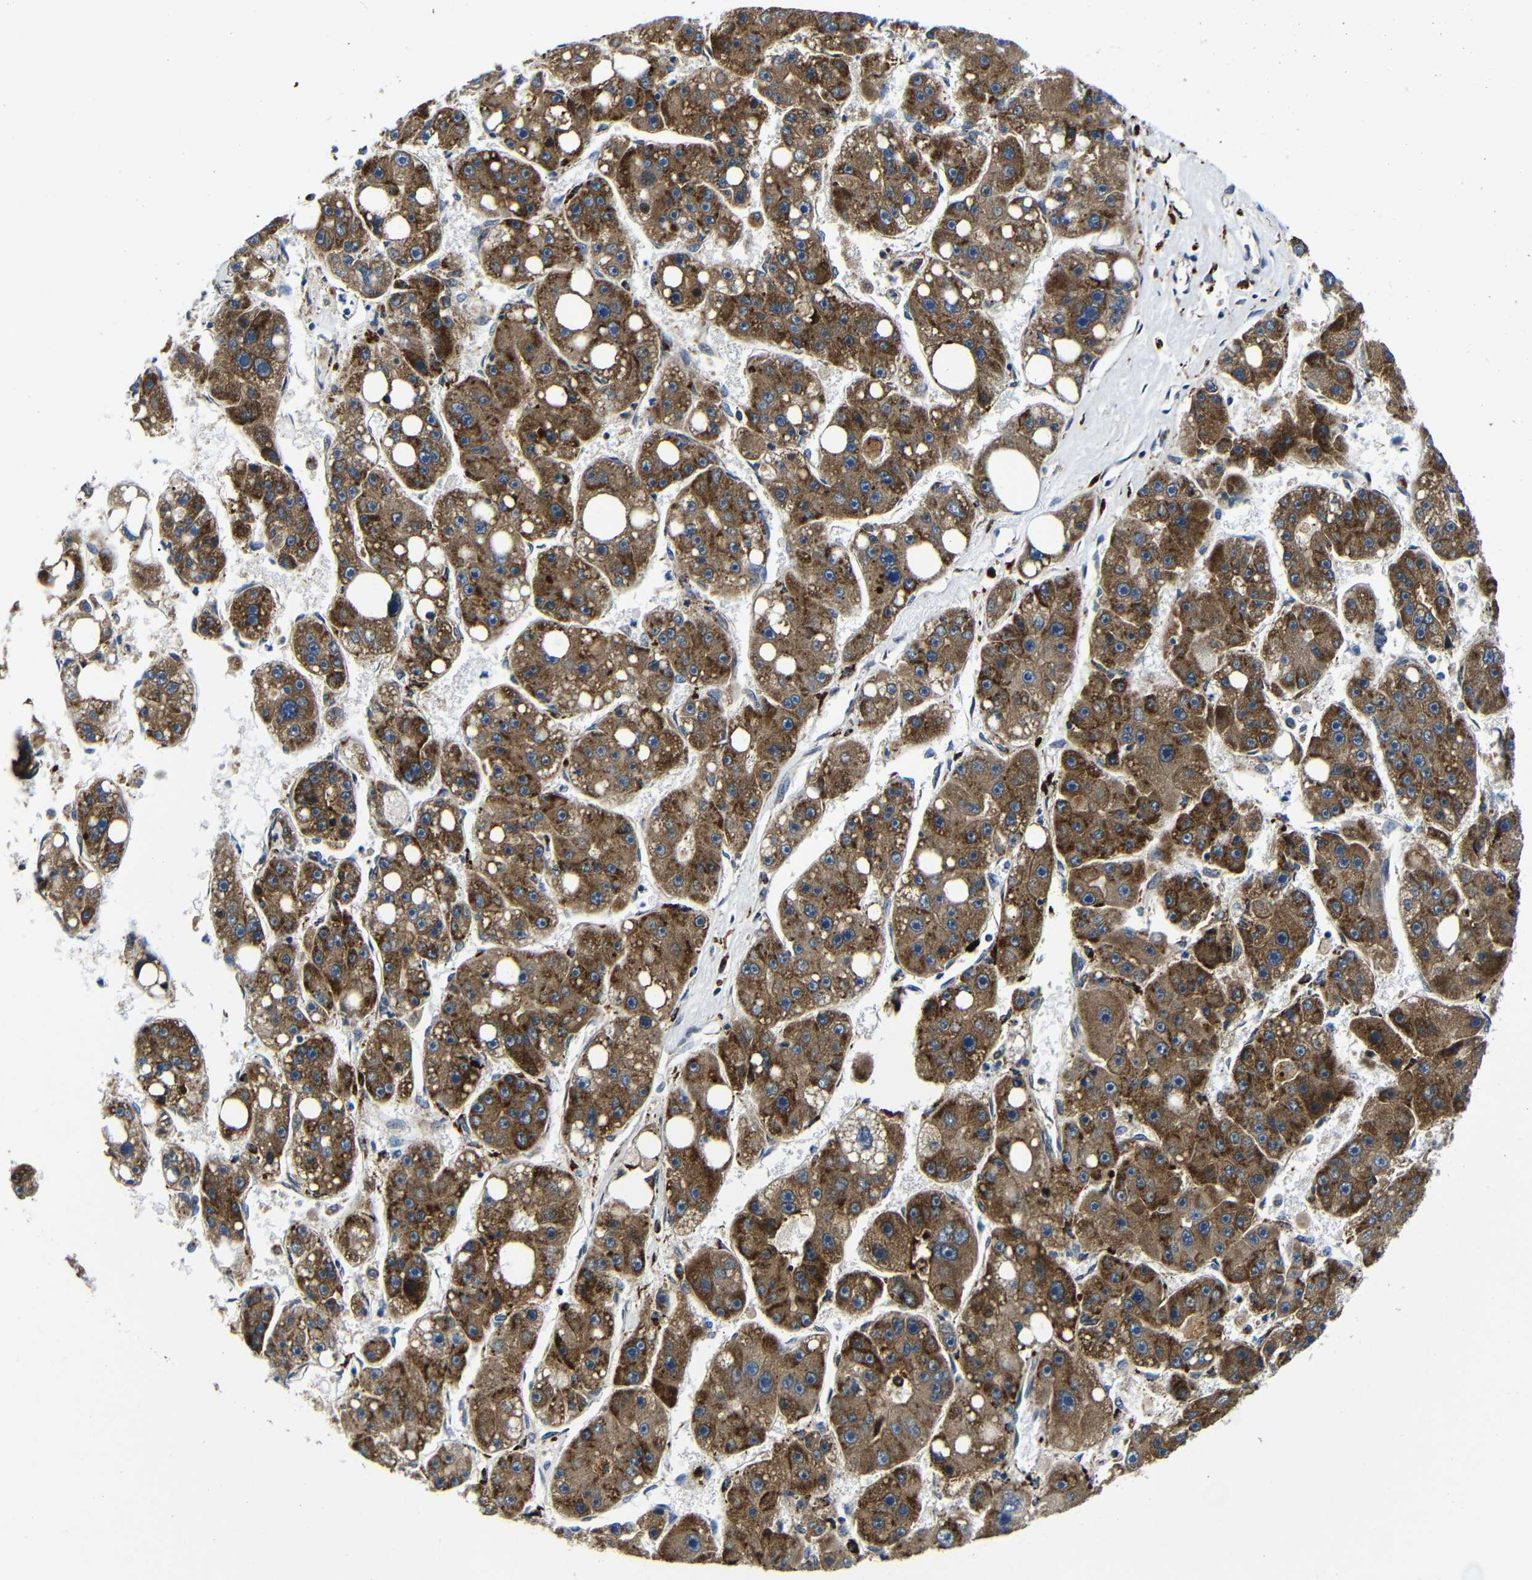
{"staining": {"intensity": "moderate", "quantity": ">75%", "location": "cytoplasmic/membranous"}, "tissue": "liver cancer", "cell_type": "Tumor cells", "image_type": "cancer", "snomed": [{"axis": "morphology", "description": "Carcinoma, Hepatocellular, NOS"}, {"axis": "topography", "description": "Liver"}], "caption": "IHC (DAB) staining of liver cancer displays moderate cytoplasmic/membranous protein positivity in approximately >75% of tumor cells.", "gene": "ABCE1", "patient": {"sex": "female", "age": 61}}